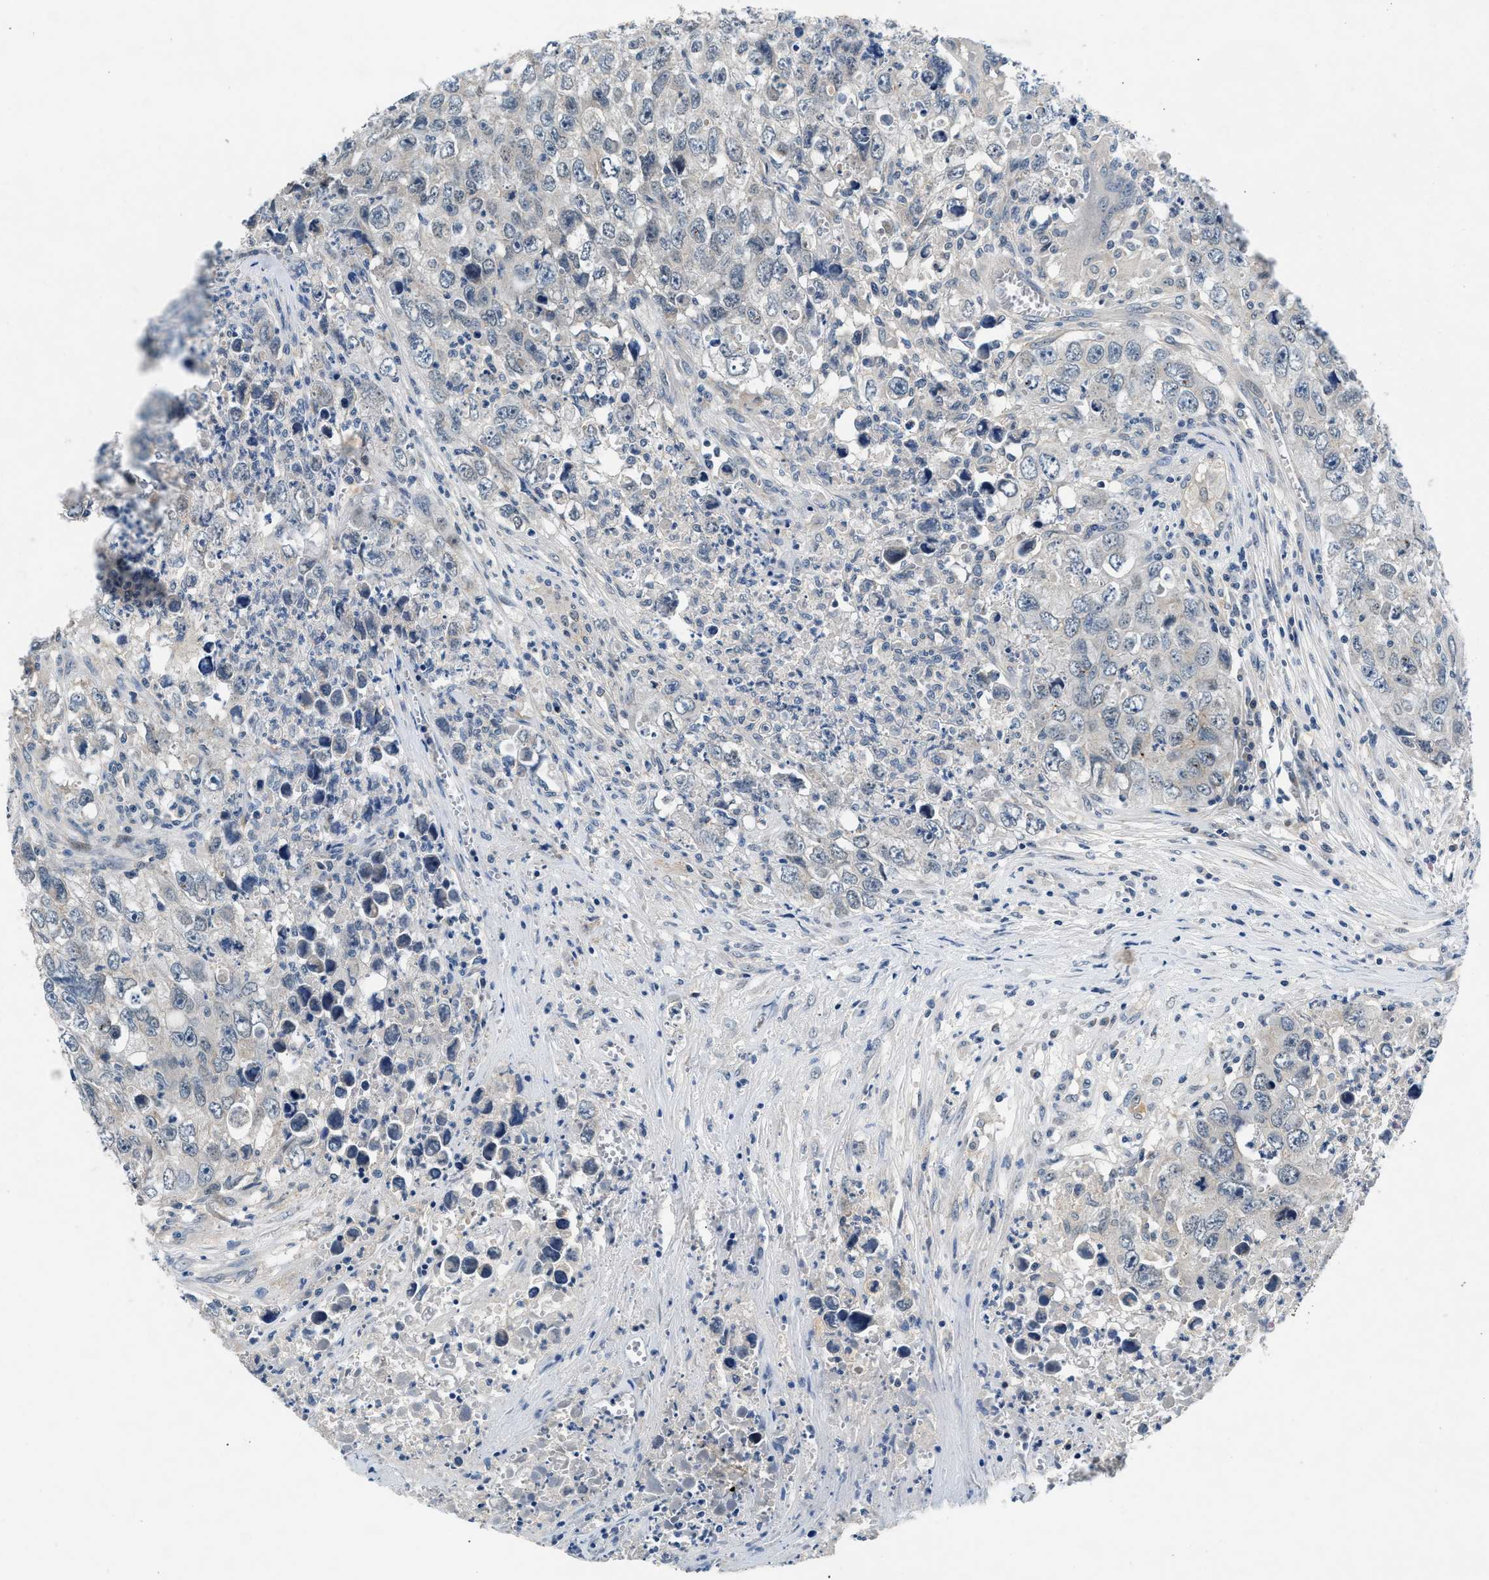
{"staining": {"intensity": "negative", "quantity": "none", "location": "none"}, "tissue": "testis cancer", "cell_type": "Tumor cells", "image_type": "cancer", "snomed": [{"axis": "morphology", "description": "Seminoma, NOS"}, {"axis": "morphology", "description": "Carcinoma, Embryonal, NOS"}, {"axis": "topography", "description": "Testis"}], "caption": "Tumor cells show no significant protein positivity in embryonal carcinoma (testis).", "gene": "DENND6B", "patient": {"sex": "male", "age": 43}}